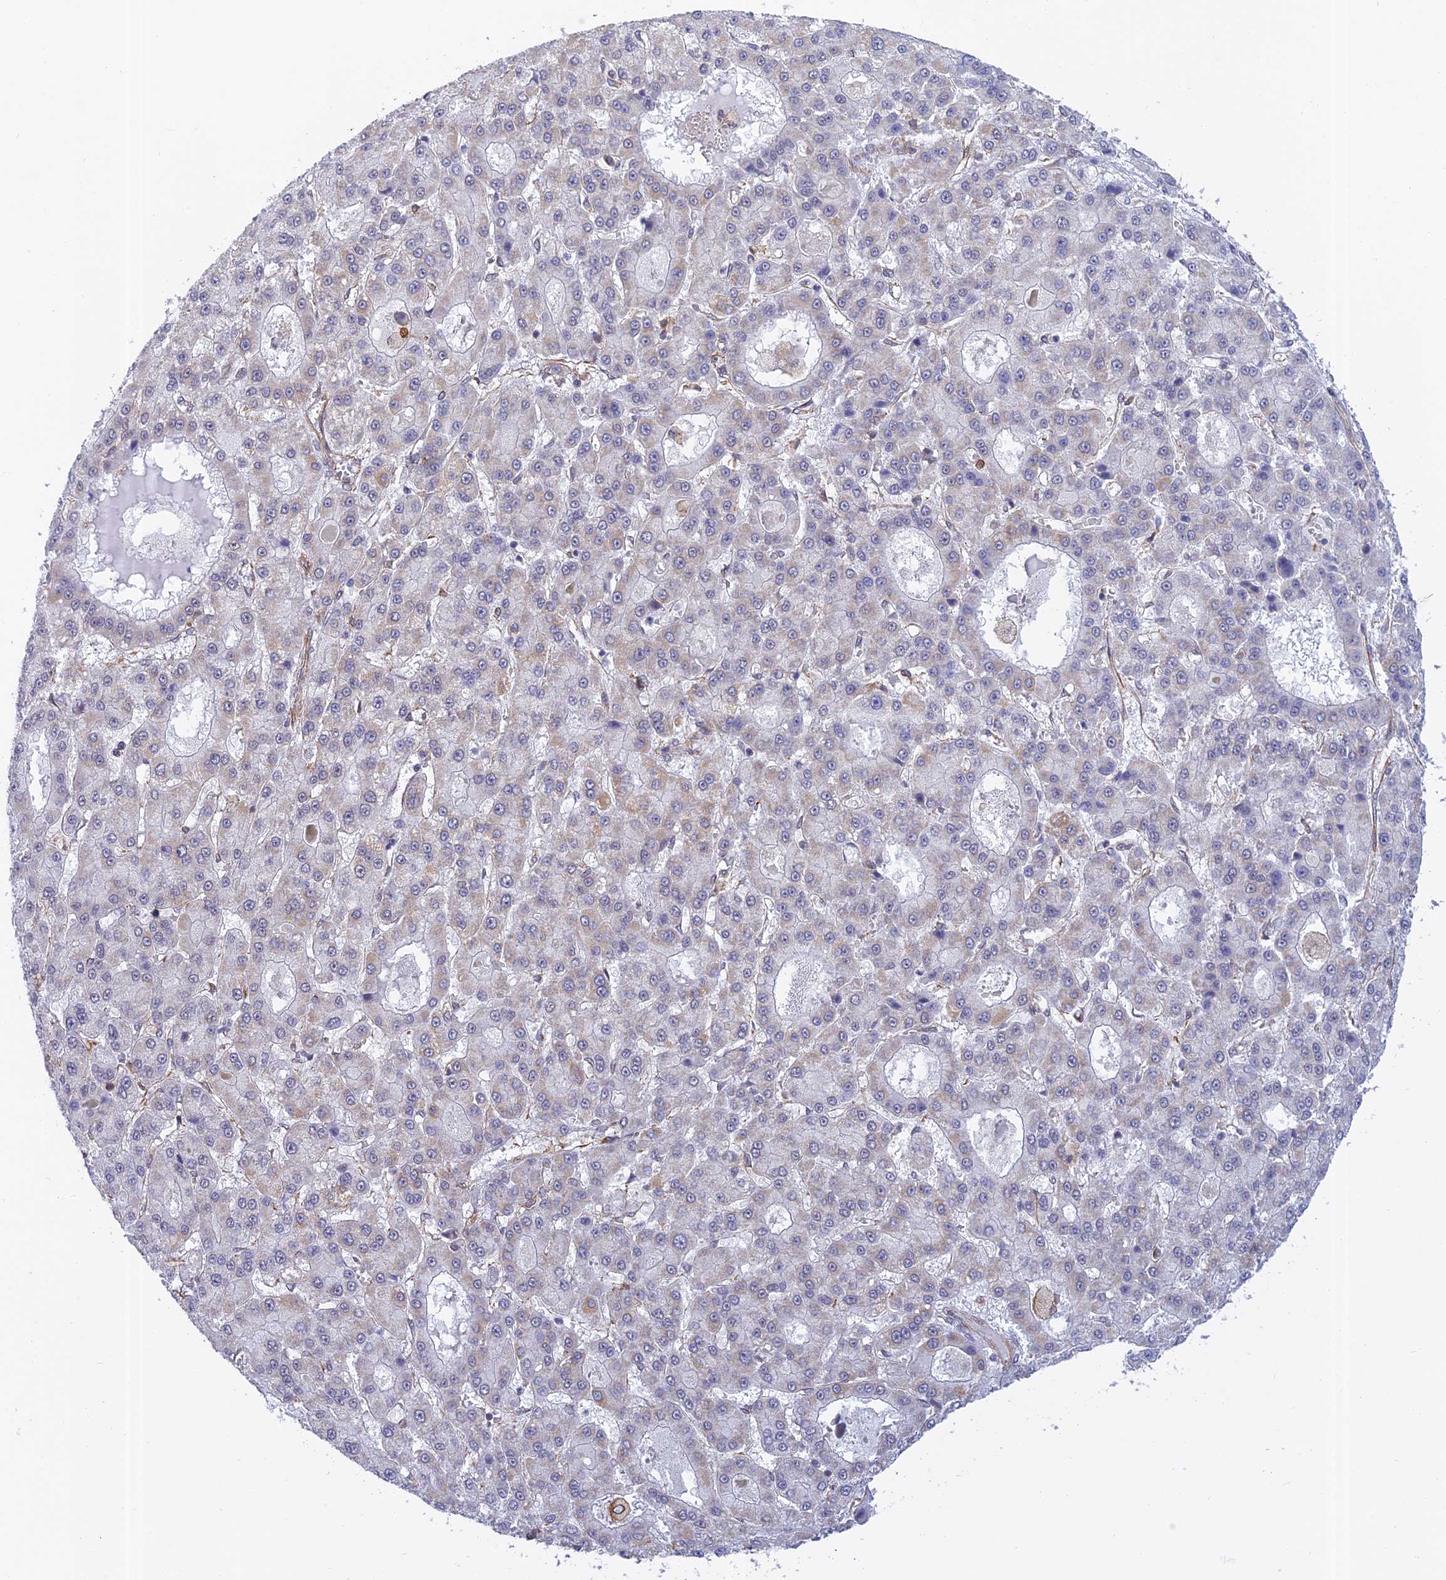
{"staining": {"intensity": "negative", "quantity": "none", "location": "none"}, "tissue": "liver cancer", "cell_type": "Tumor cells", "image_type": "cancer", "snomed": [{"axis": "morphology", "description": "Carcinoma, Hepatocellular, NOS"}, {"axis": "topography", "description": "Liver"}], "caption": "The image reveals no significant staining in tumor cells of liver cancer.", "gene": "PAGR1", "patient": {"sex": "male", "age": 70}}